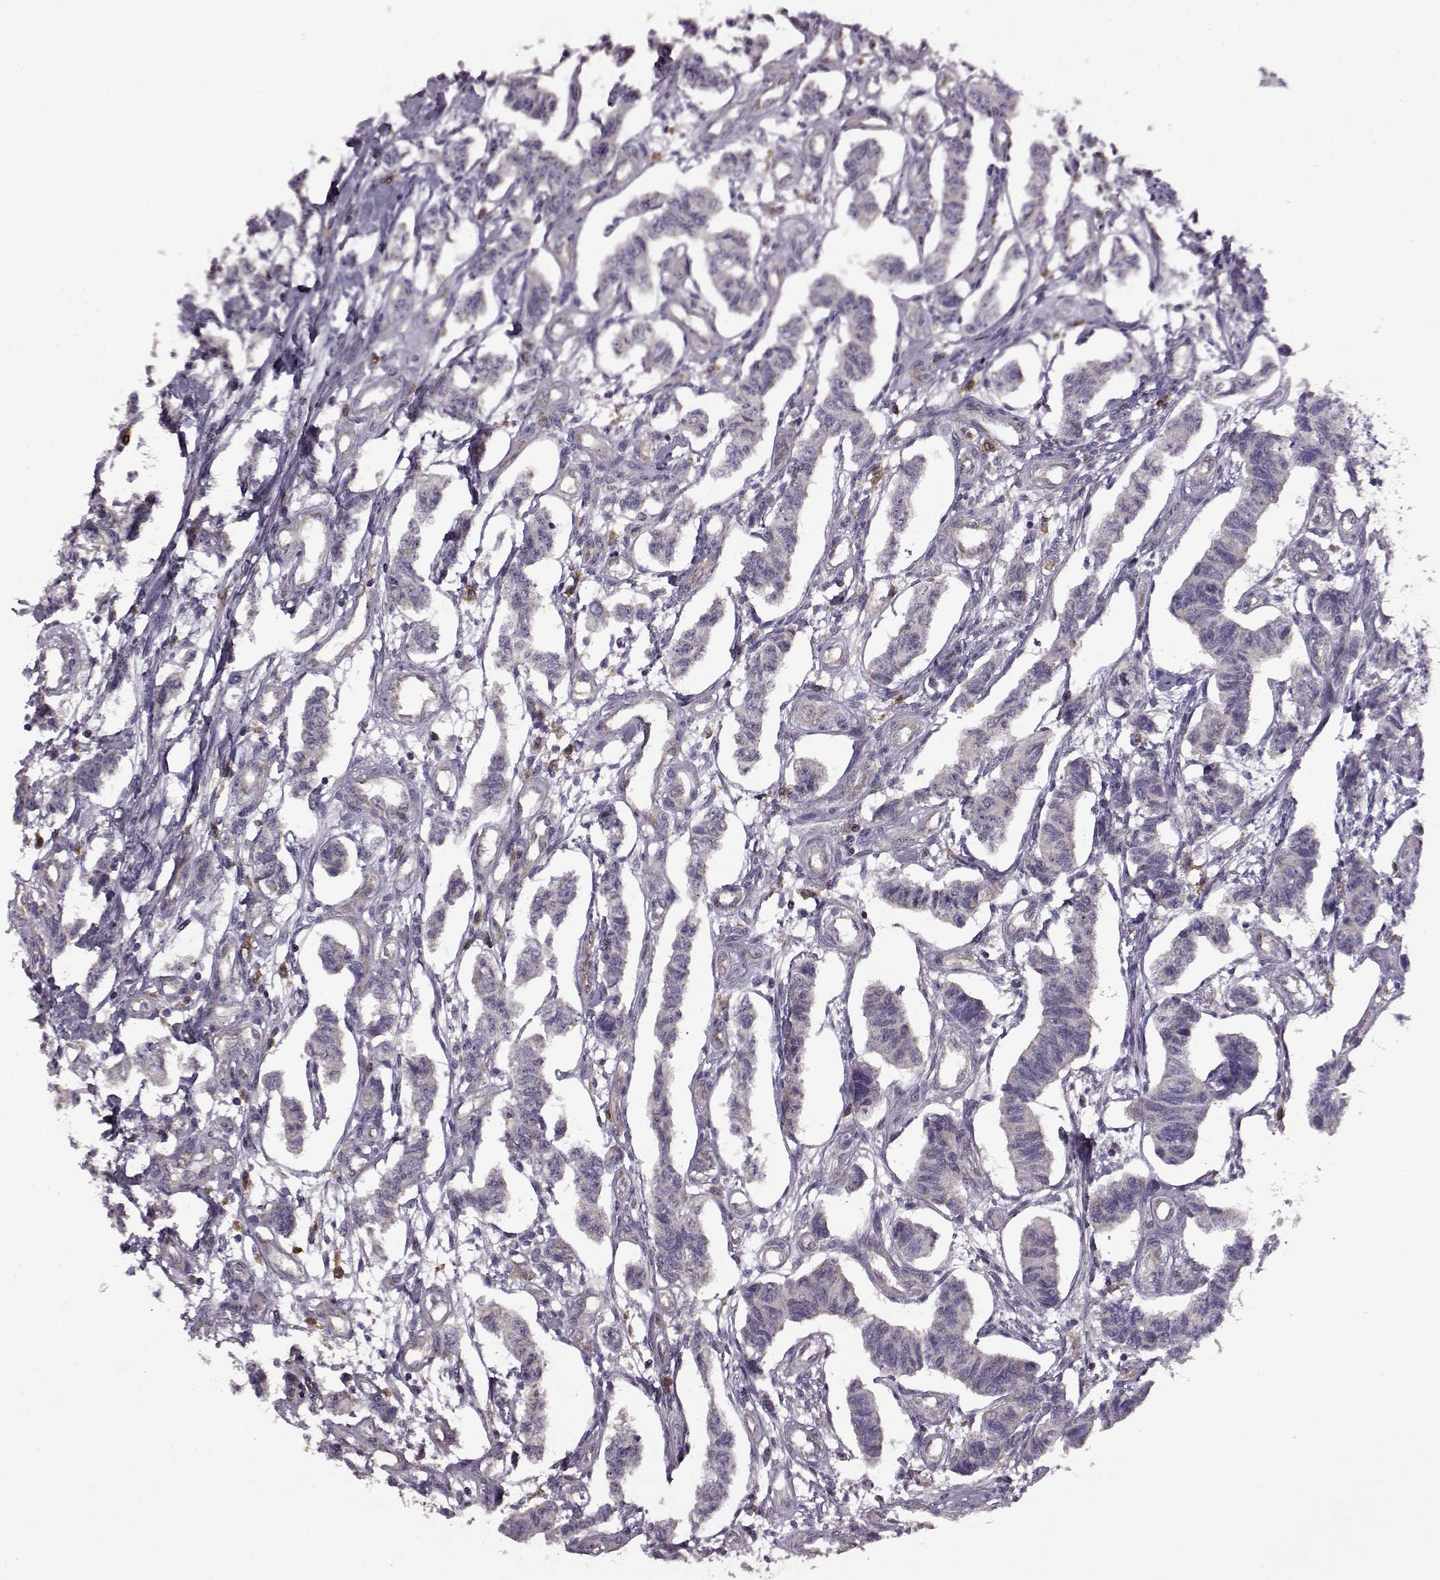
{"staining": {"intensity": "negative", "quantity": "none", "location": "none"}, "tissue": "carcinoid", "cell_type": "Tumor cells", "image_type": "cancer", "snomed": [{"axis": "morphology", "description": "Carcinoid, malignant, NOS"}, {"axis": "topography", "description": "Kidney"}], "caption": "Tumor cells show no significant protein positivity in carcinoid.", "gene": "MTSS1", "patient": {"sex": "female", "age": 41}}